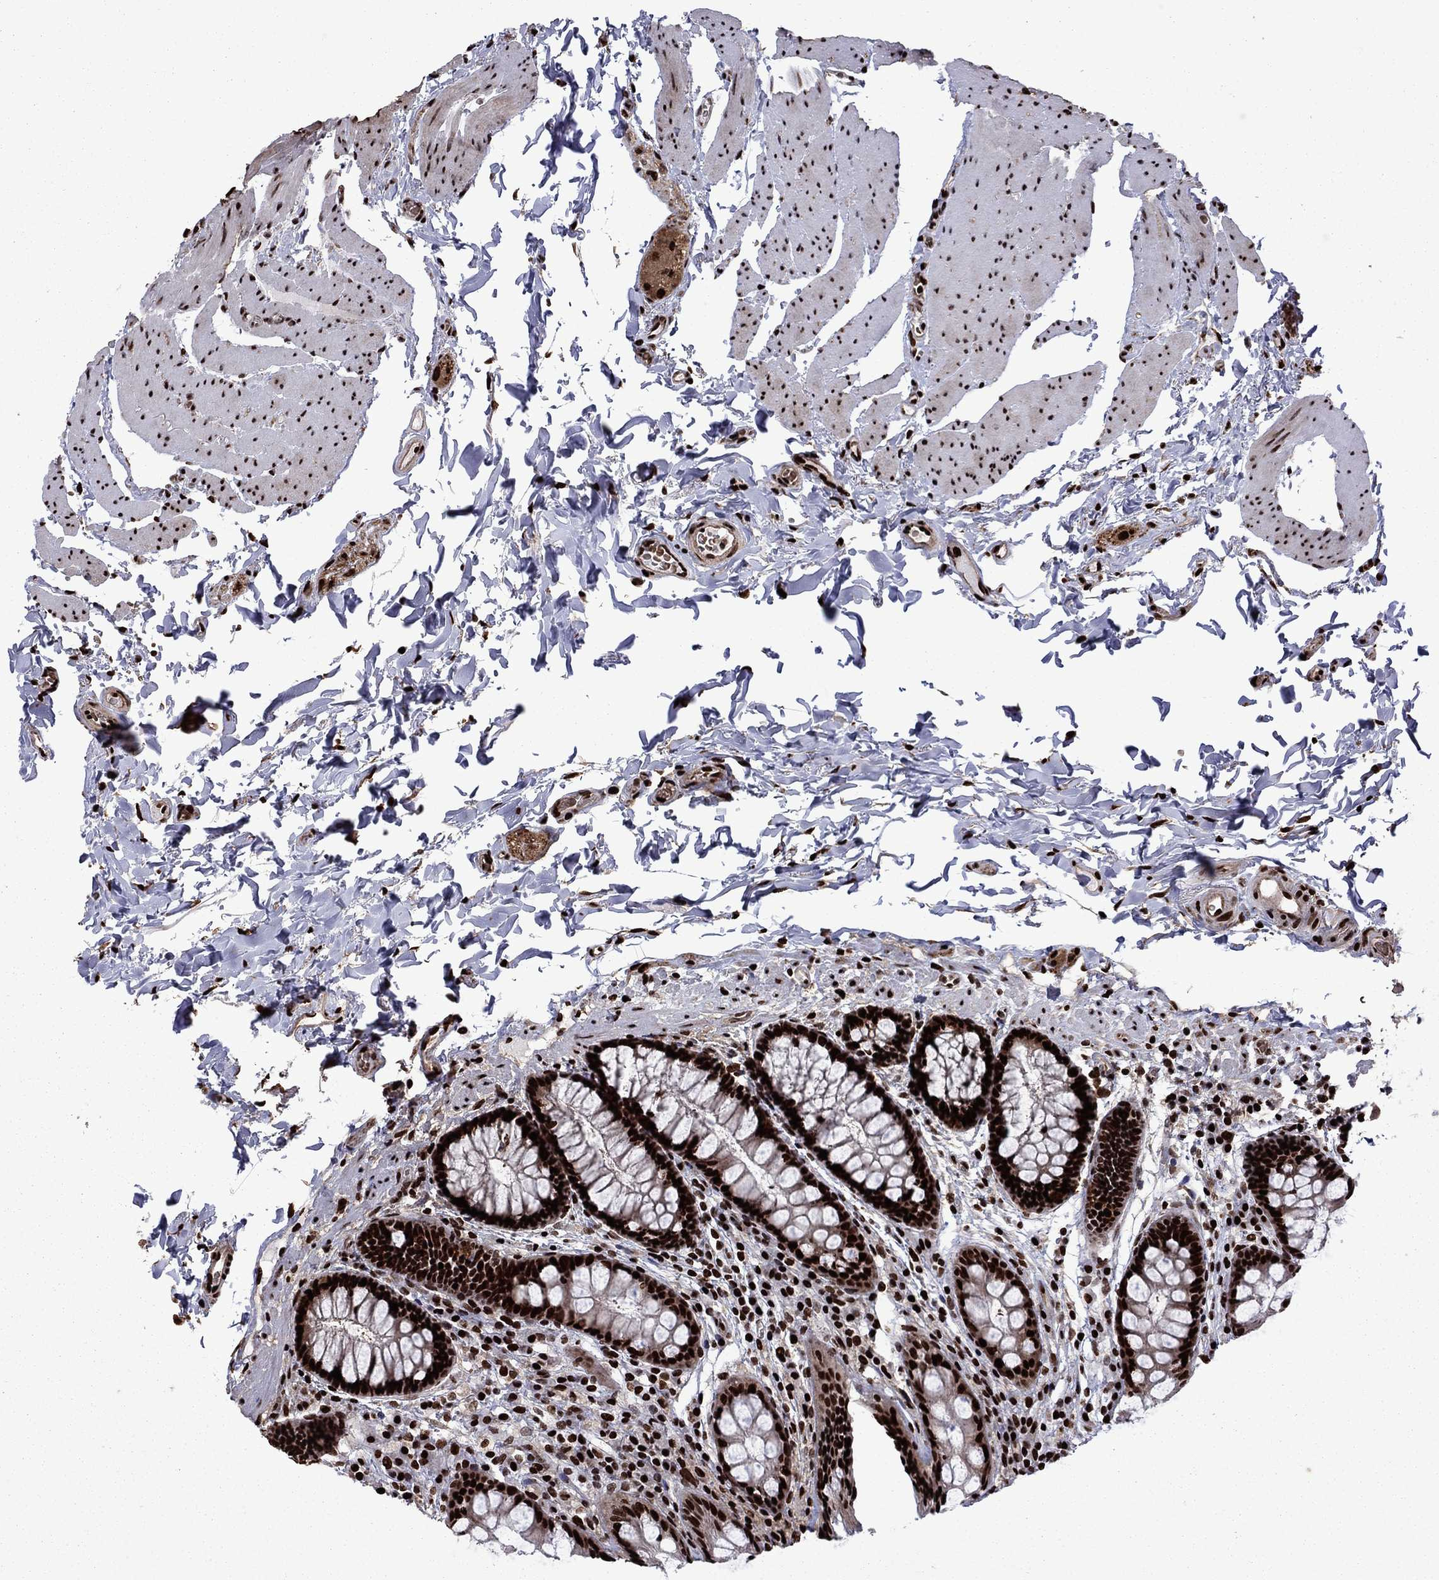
{"staining": {"intensity": "strong", "quantity": "25%-75%", "location": "nuclear"}, "tissue": "colon", "cell_type": "Endothelial cells", "image_type": "normal", "snomed": [{"axis": "morphology", "description": "Normal tissue, NOS"}, {"axis": "topography", "description": "Colon"}], "caption": "A high amount of strong nuclear positivity is present in approximately 25%-75% of endothelial cells in unremarkable colon. The staining was performed using DAB to visualize the protein expression in brown, while the nuclei were stained in blue with hematoxylin (Magnification: 20x).", "gene": "LIMK1", "patient": {"sex": "female", "age": 86}}